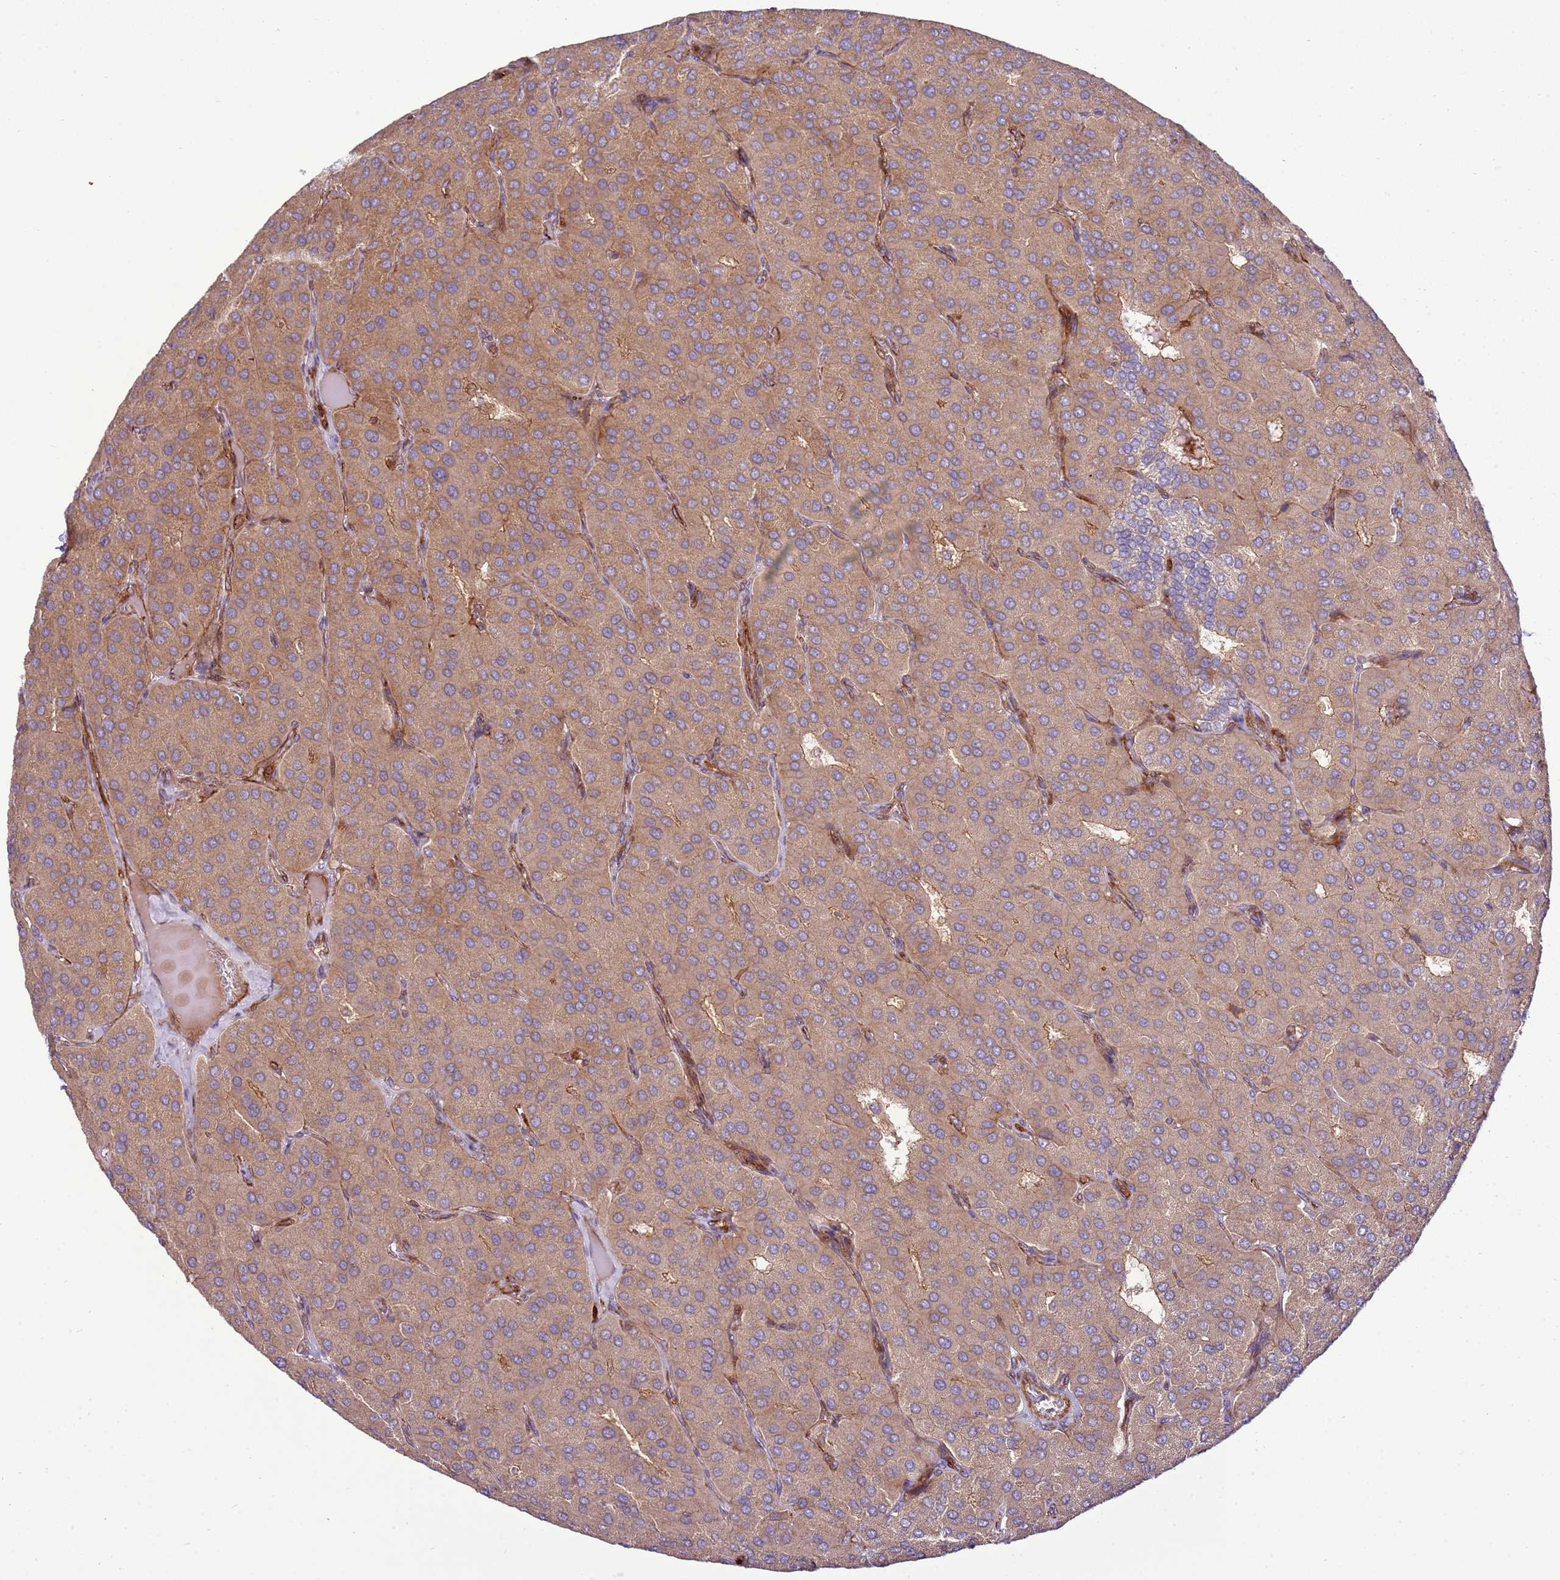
{"staining": {"intensity": "weak", "quantity": ">75%", "location": "cytoplasmic/membranous"}, "tissue": "parathyroid gland", "cell_type": "Glandular cells", "image_type": "normal", "snomed": [{"axis": "morphology", "description": "Normal tissue, NOS"}, {"axis": "morphology", "description": "Adenoma, NOS"}, {"axis": "topography", "description": "Parathyroid gland"}], "caption": "Immunohistochemical staining of benign parathyroid gland shows weak cytoplasmic/membranous protein staining in about >75% of glandular cells. (DAB (3,3'-diaminobenzidine) = brown stain, brightfield microscopy at high magnification).", "gene": "ZNF624", "patient": {"sex": "female", "age": 86}}